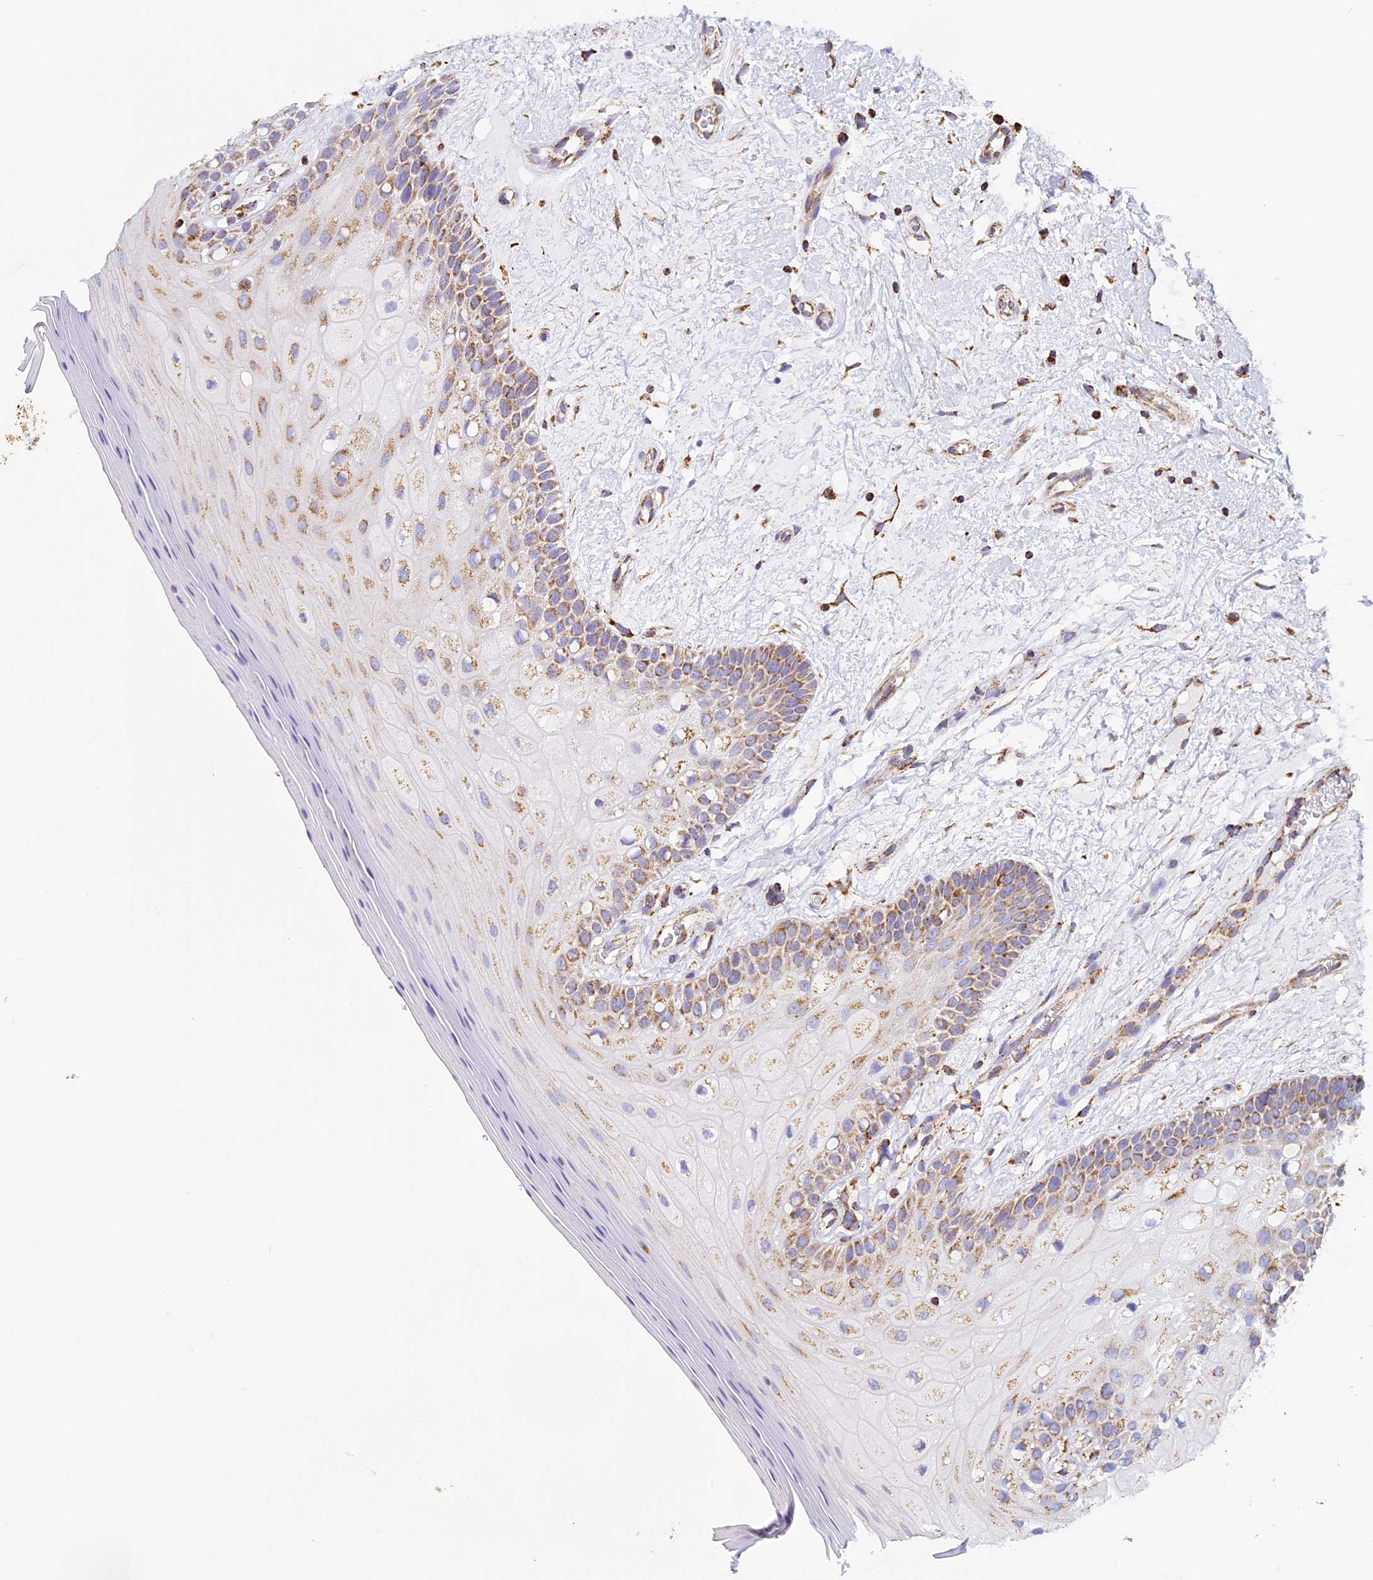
{"staining": {"intensity": "moderate", "quantity": ">75%", "location": "cytoplasmic/membranous"}, "tissue": "oral mucosa", "cell_type": "Squamous epithelial cells", "image_type": "normal", "snomed": [{"axis": "morphology", "description": "Normal tissue, NOS"}, {"axis": "topography", "description": "Oral tissue"}, {"axis": "topography", "description": "Tounge, NOS"}], "caption": "Immunohistochemical staining of normal oral mucosa exhibits medium levels of moderate cytoplasmic/membranous positivity in approximately >75% of squamous epithelial cells.", "gene": "STK17A", "patient": {"sex": "male", "age": 47}}